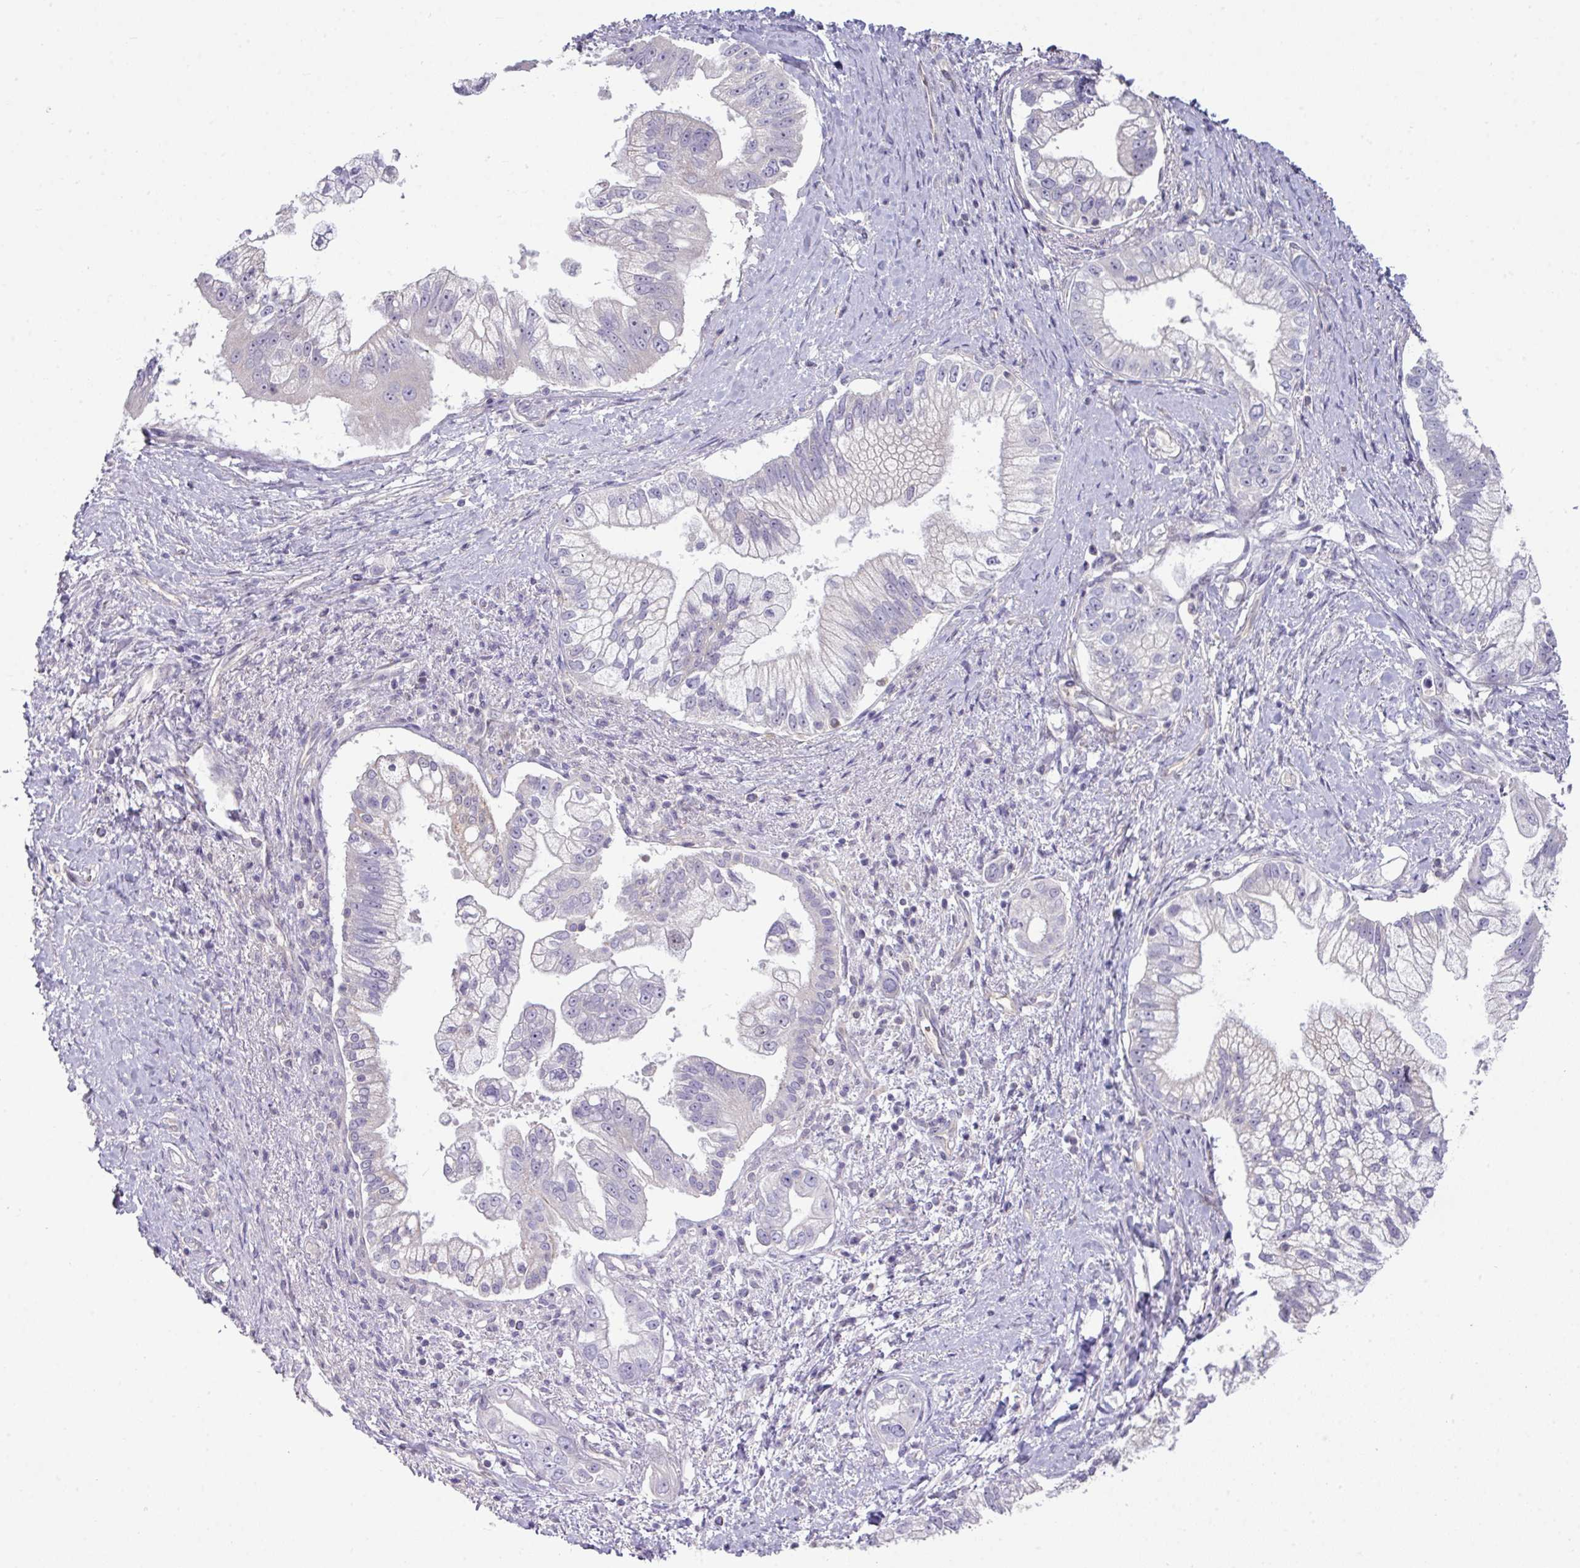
{"staining": {"intensity": "negative", "quantity": "none", "location": "none"}, "tissue": "pancreatic cancer", "cell_type": "Tumor cells", "image_type": "cancer", "snomed": [{"axis": "morphology", "description": "Adenocarcinoma, NOS"}, {"axis": "topography", "description": "Pancreas"}], "caption": "The immunohistochemistry (IHC) histopathology image has no significant positivity in tumor cells of pancreatic adenocarcinoma tissue.", "gene": "STAT5A", "patient": {"sex": "male", "age": 70}}